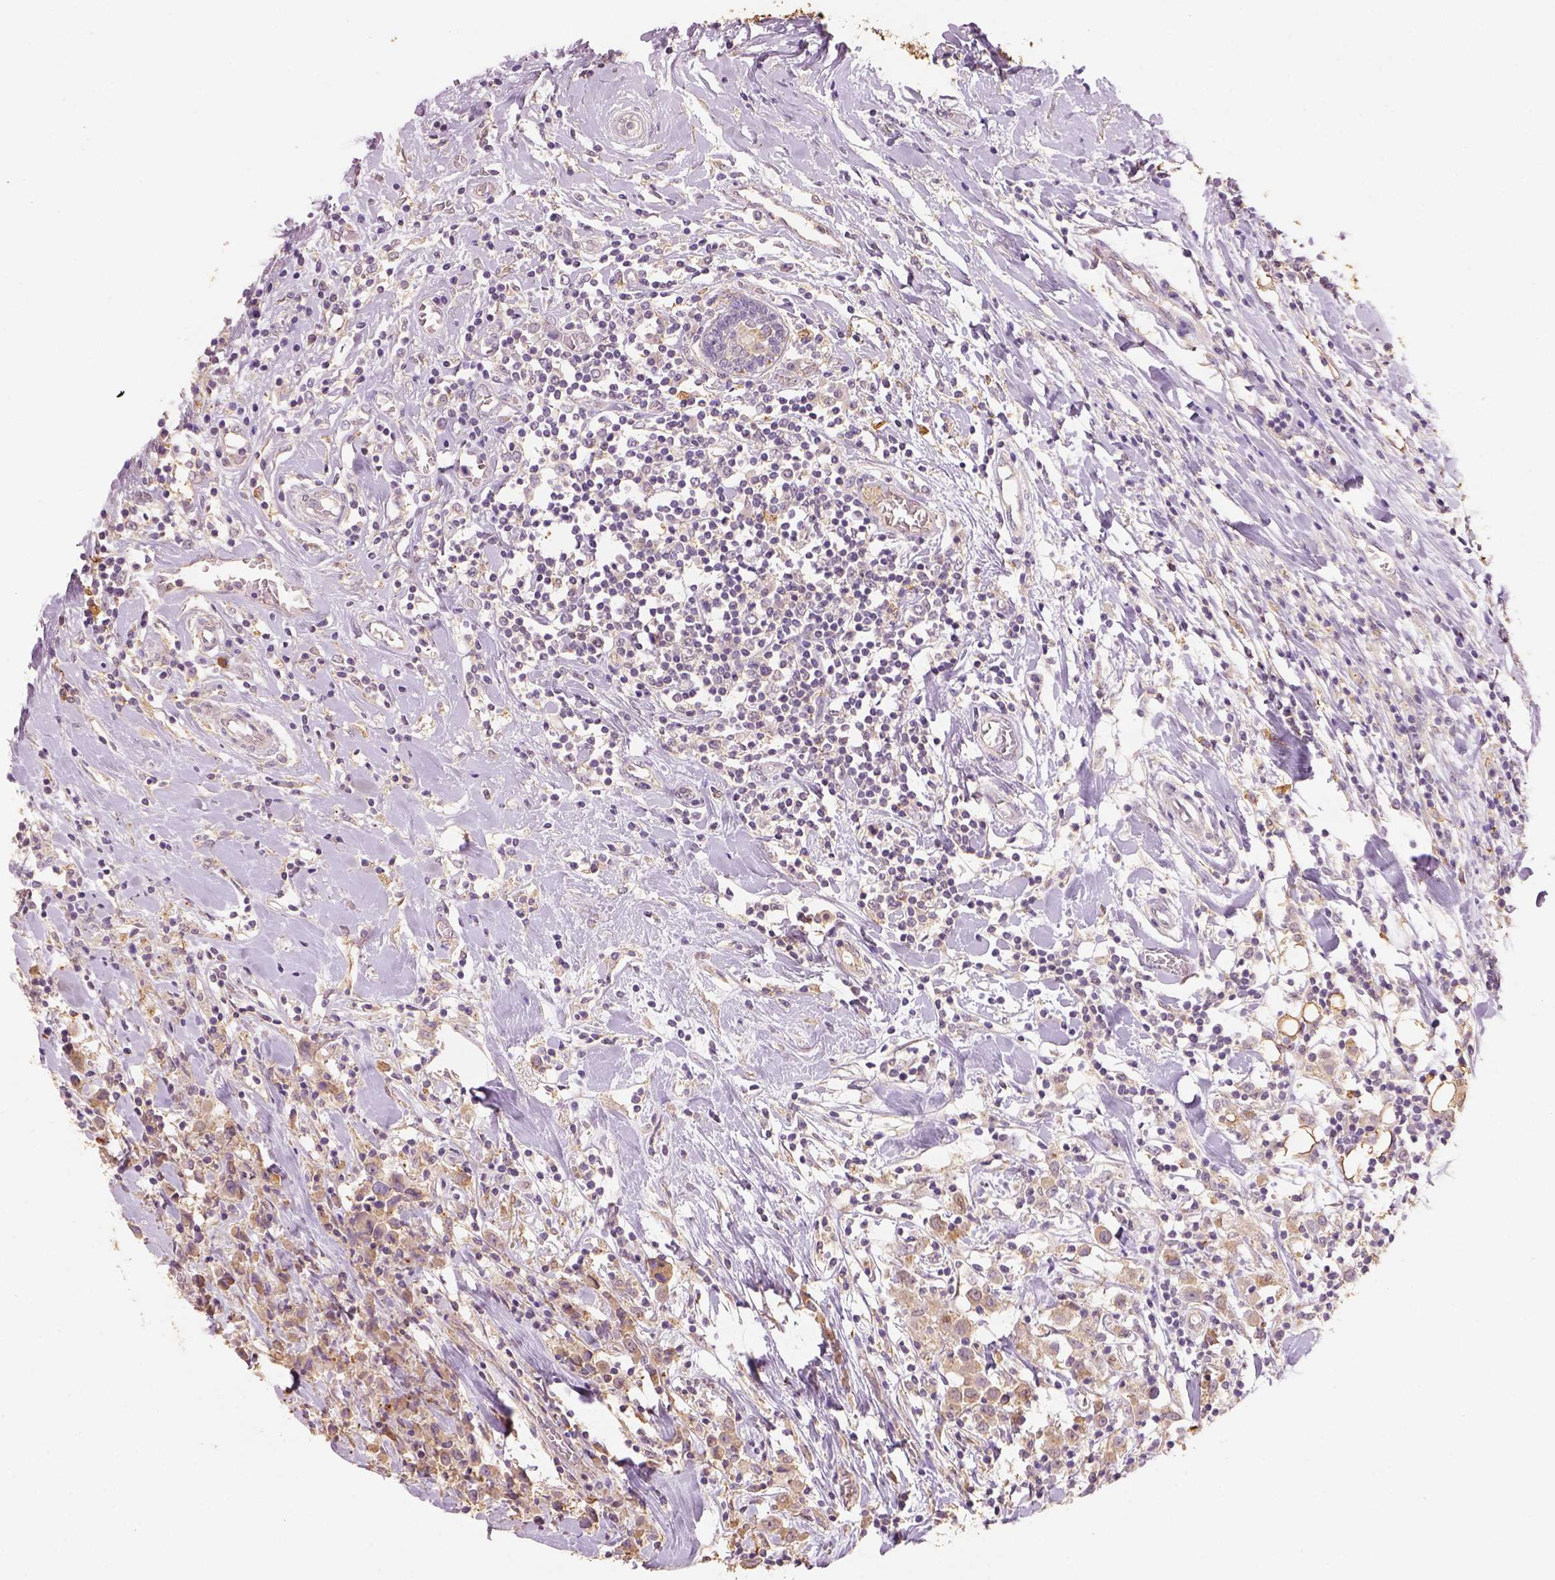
{"staining": {"intensity": "weak", "quantity": ">75%", "location": "cytoplasmic/membranous"}, "tissue": "breast cancer", "cell_type": "Tumor cells", "image_type": "cancer", "snomed": [{"axis": "morphology", "description": "Duct carcinoma"}, {"axis": "topography", "description": "Breast"}], "caption": "Immunohistochemical staining of human infiltrating ductal carcinoma (breast) exhibits low levels of weak cytoplasmic/membranous positivity in about >75% of tumor cells. (DAB IHC with brightfield microscopy, high magnification).", "gene": "AP2B1", "patient": {"sex": "female", "age": 61}}